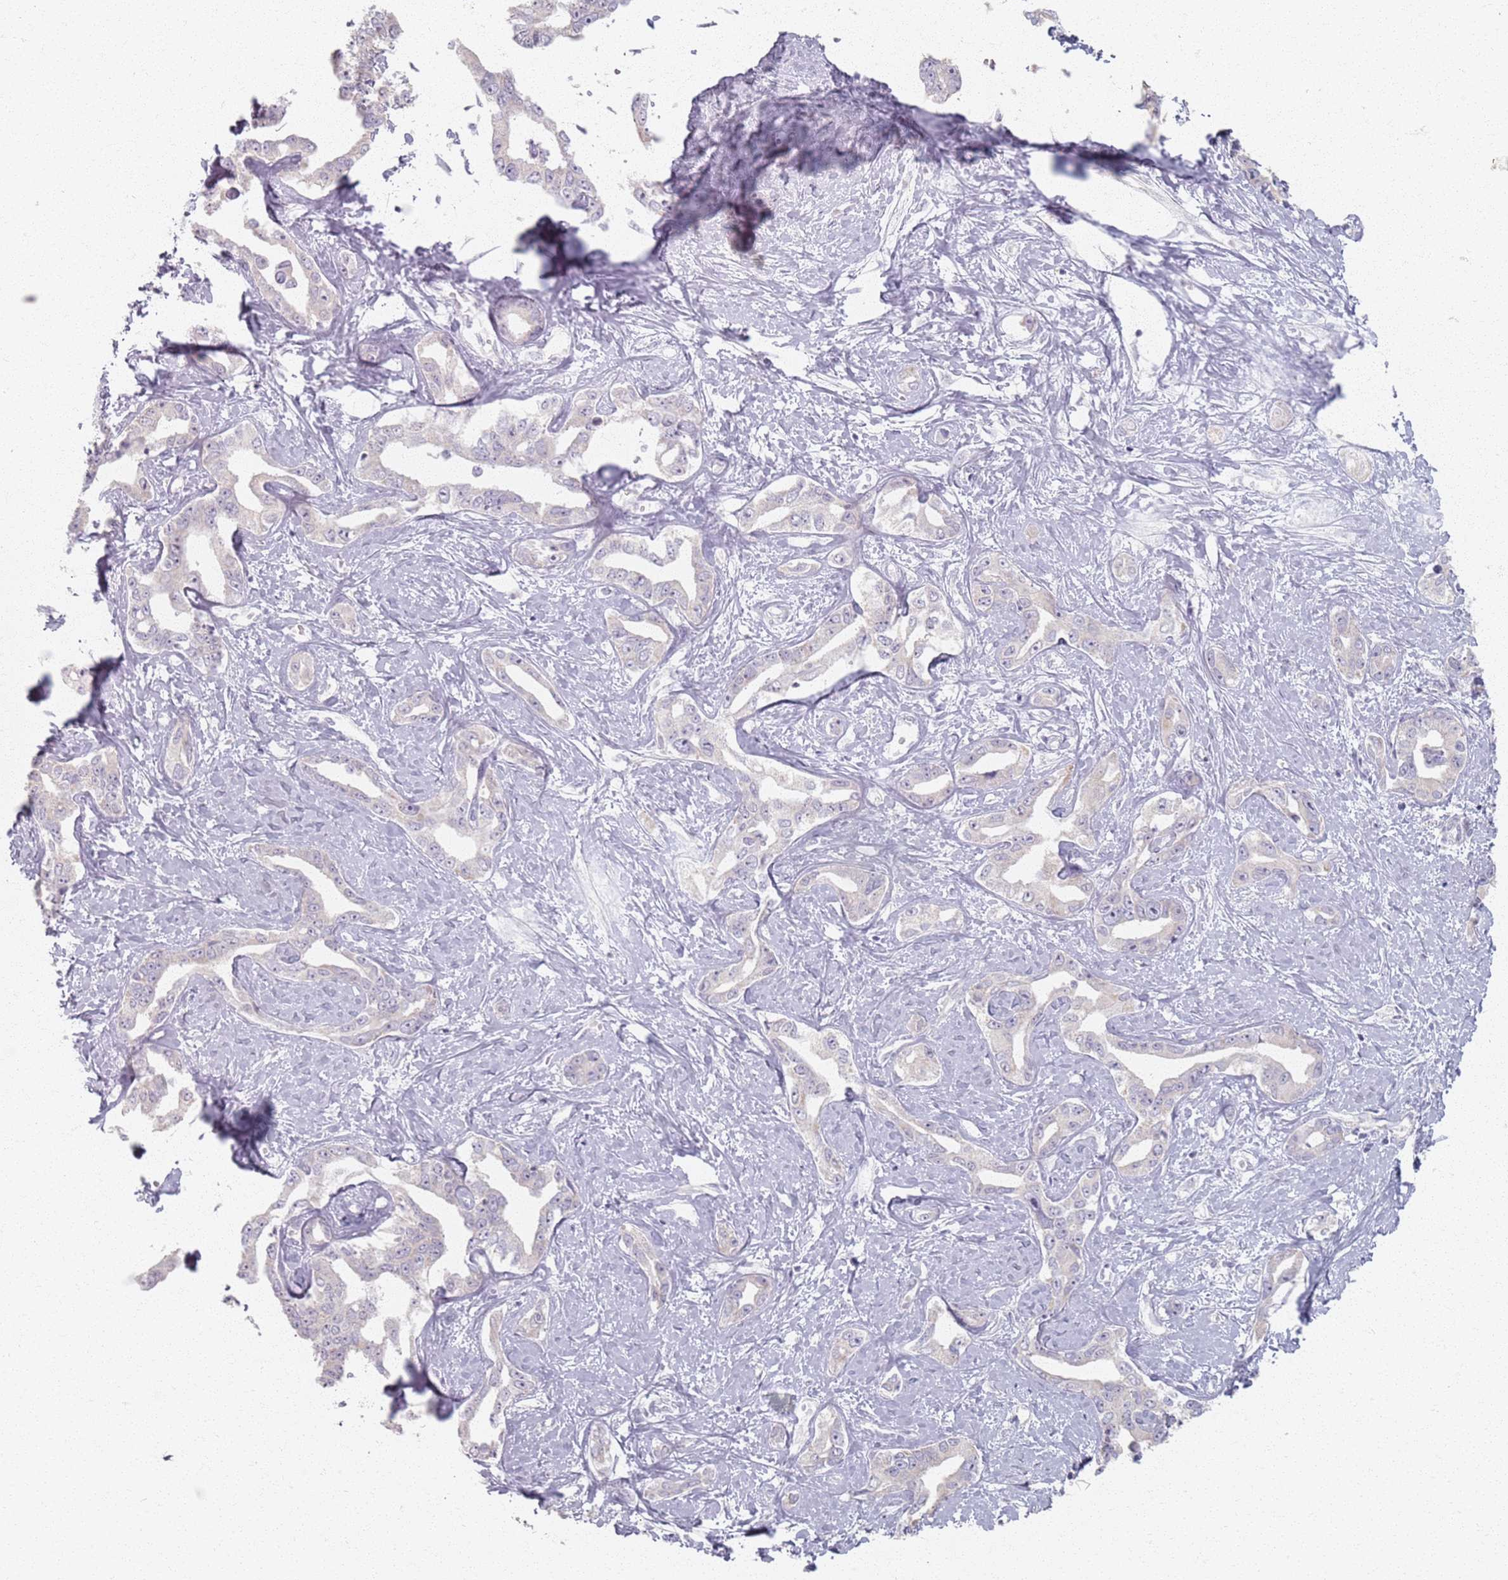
{"staining": {"intensity": "negative", "quantity": "none", "location": "none"}, "tissue": "liver cancer", "cell_type": "Tumor cells", "image_type": "cancer", "snomed": [{"axis": "morphology", "description": "Cholangiocarcinoma"}, {"axis": "topography", "description": "Liver"}], "caption": "There is no significant positivity in tumor cells of liver cholangiocarcinoma.", "gene": "PKD2L2", "patient": {"sex": "male", "age": 59}}